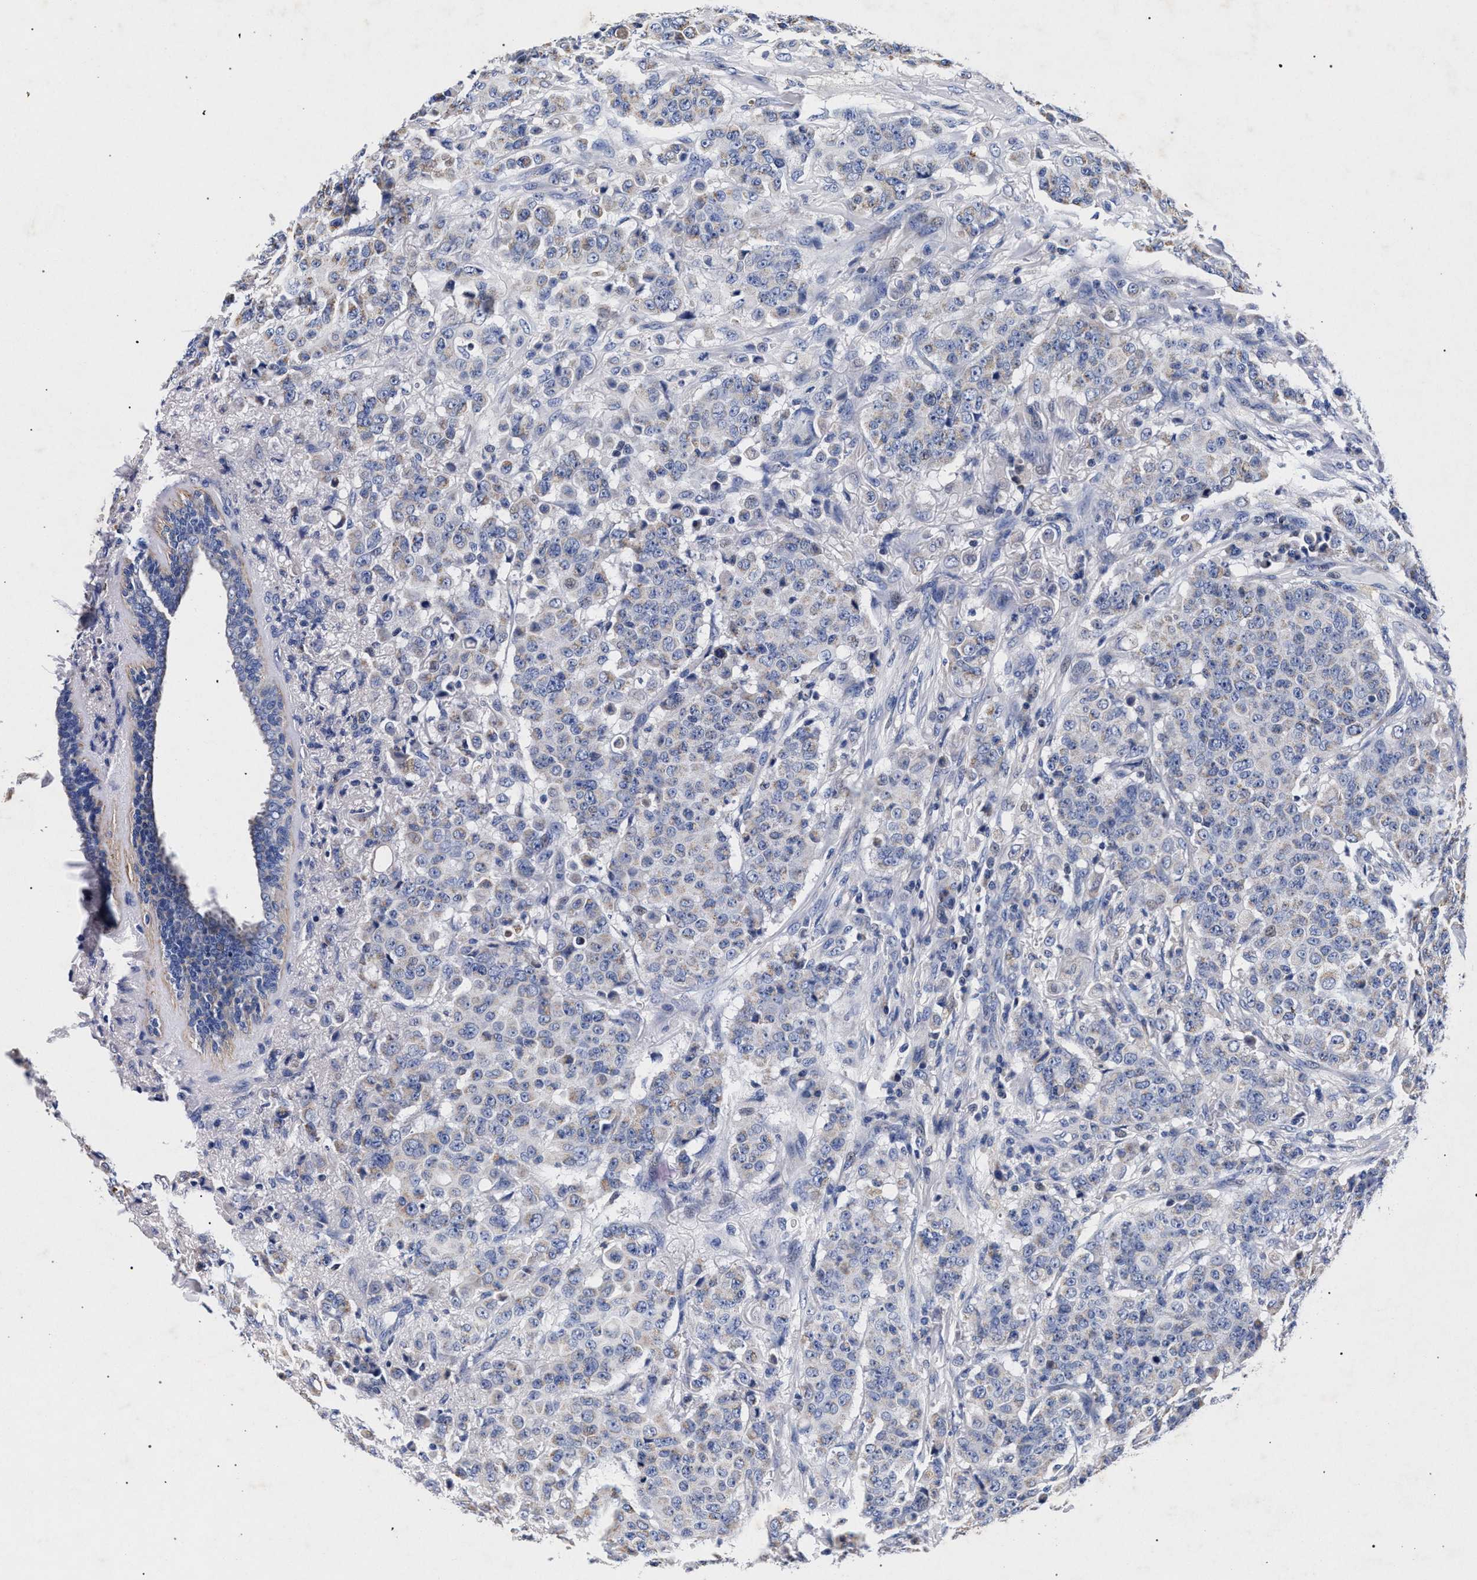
{"staining": {"intensity": "weak", "quantity": "25%-75%", "location": "cytoplasmic/membranous"}, "tissue": "breast cancer", "cell_type": "Tumor cells", "image_type": "cancer", "snomed": [{"axis": "morphology", "description": "Duct carcinoma"}, {"axis": "topography", "description": "Breast"}], "caption": "Weak cytoplasmic/membranous expression is present in approximately 25%-75% of tumor cells in invasive ductal carcinoma (breast).", "gene": "HSD17B14", "patient": {"sex": "female", "age": 40}}